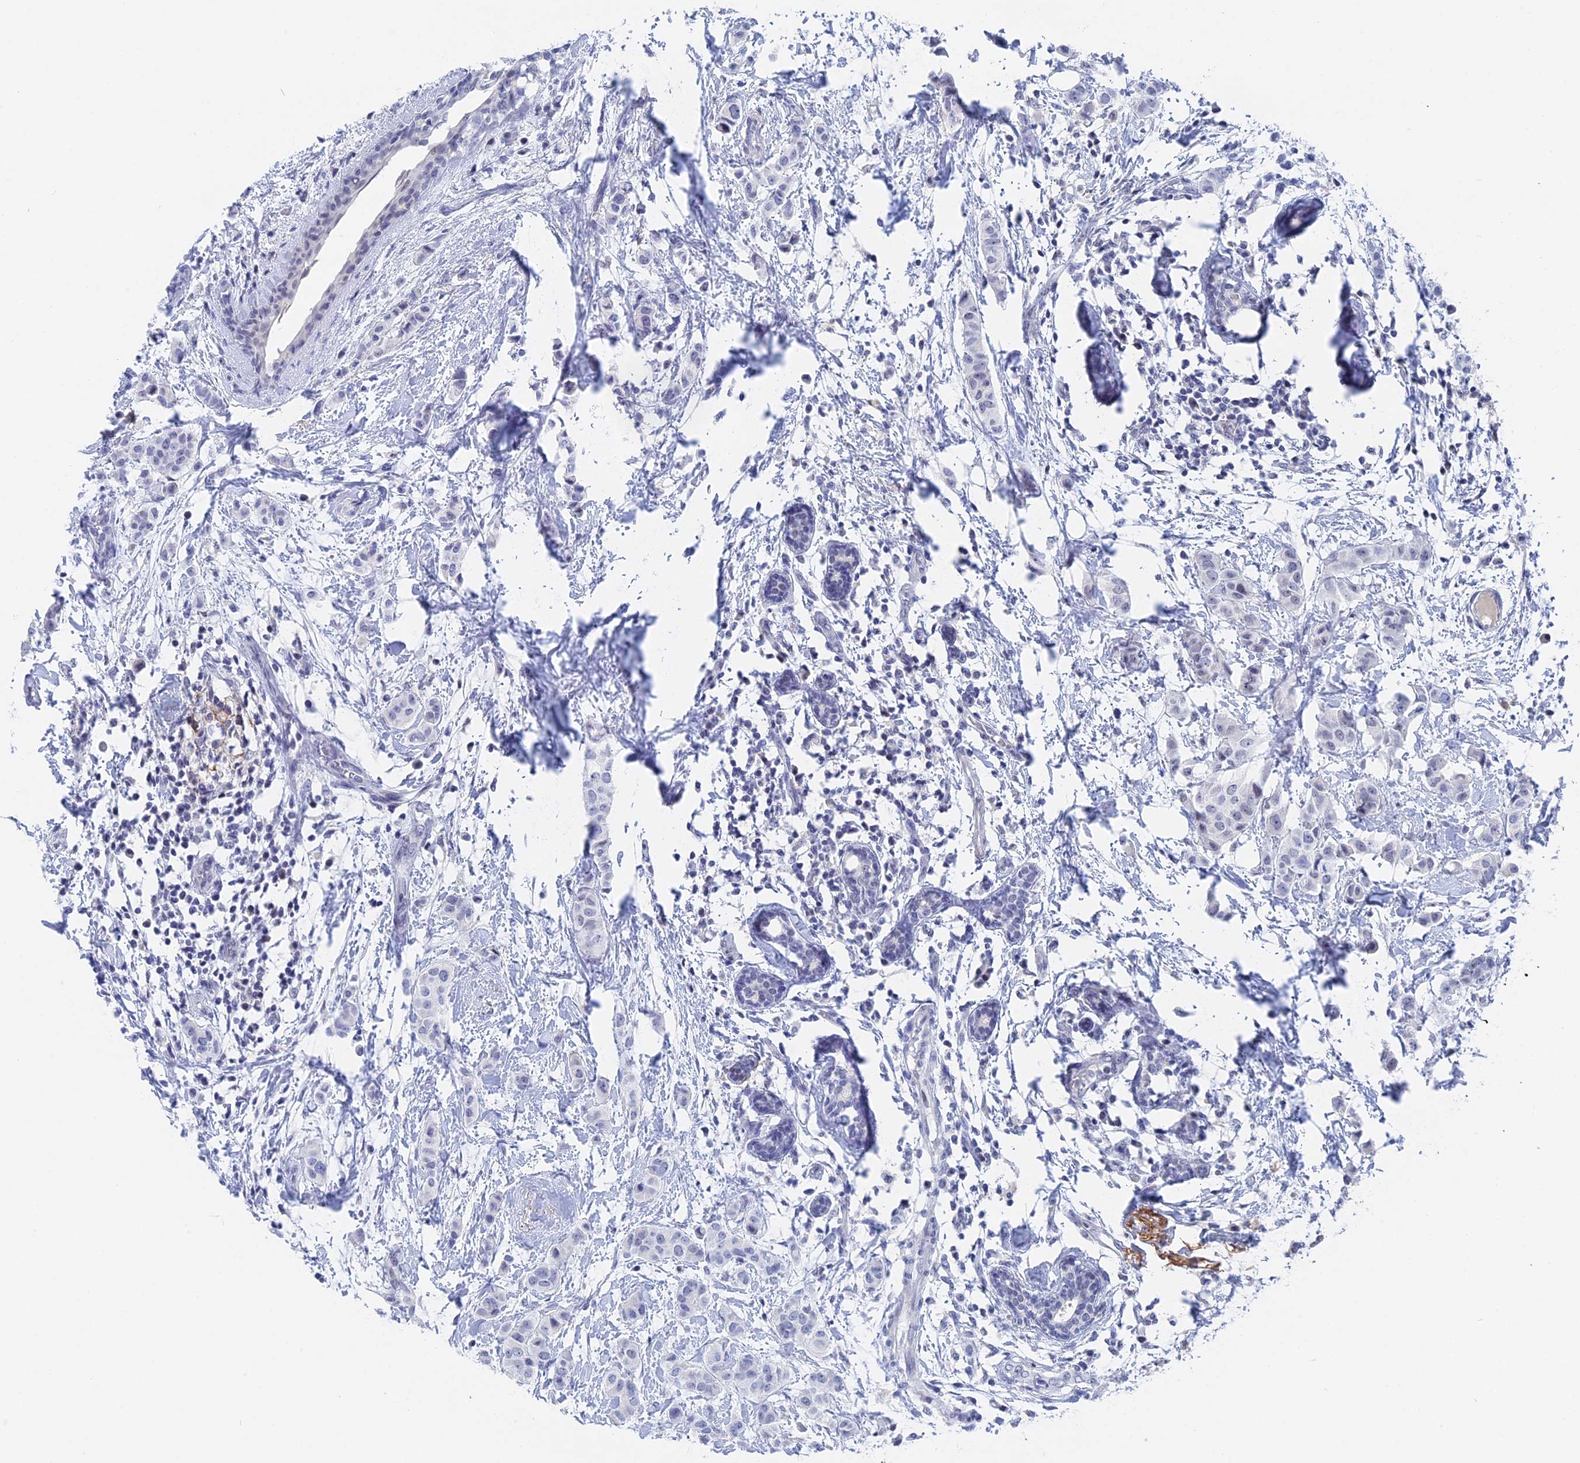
{"staining": {"intensity": "negative", "quantity": "none", "location": "none"}, "tissue": "breast cancer", "cell_type": "Tumor cells", "image_type": "cancer", "snomed": [{"axis": "morphology", "description": "Duct carcinoma"}, {"axis": "topography", "description": "Breast"}], "caption": "The photomicrograph reveals no significant positivity in tumor cells of breast infiltrating ductal carcinoma.", "gene": "BRD2", "patient": {"sex": "female", "age": 40}}